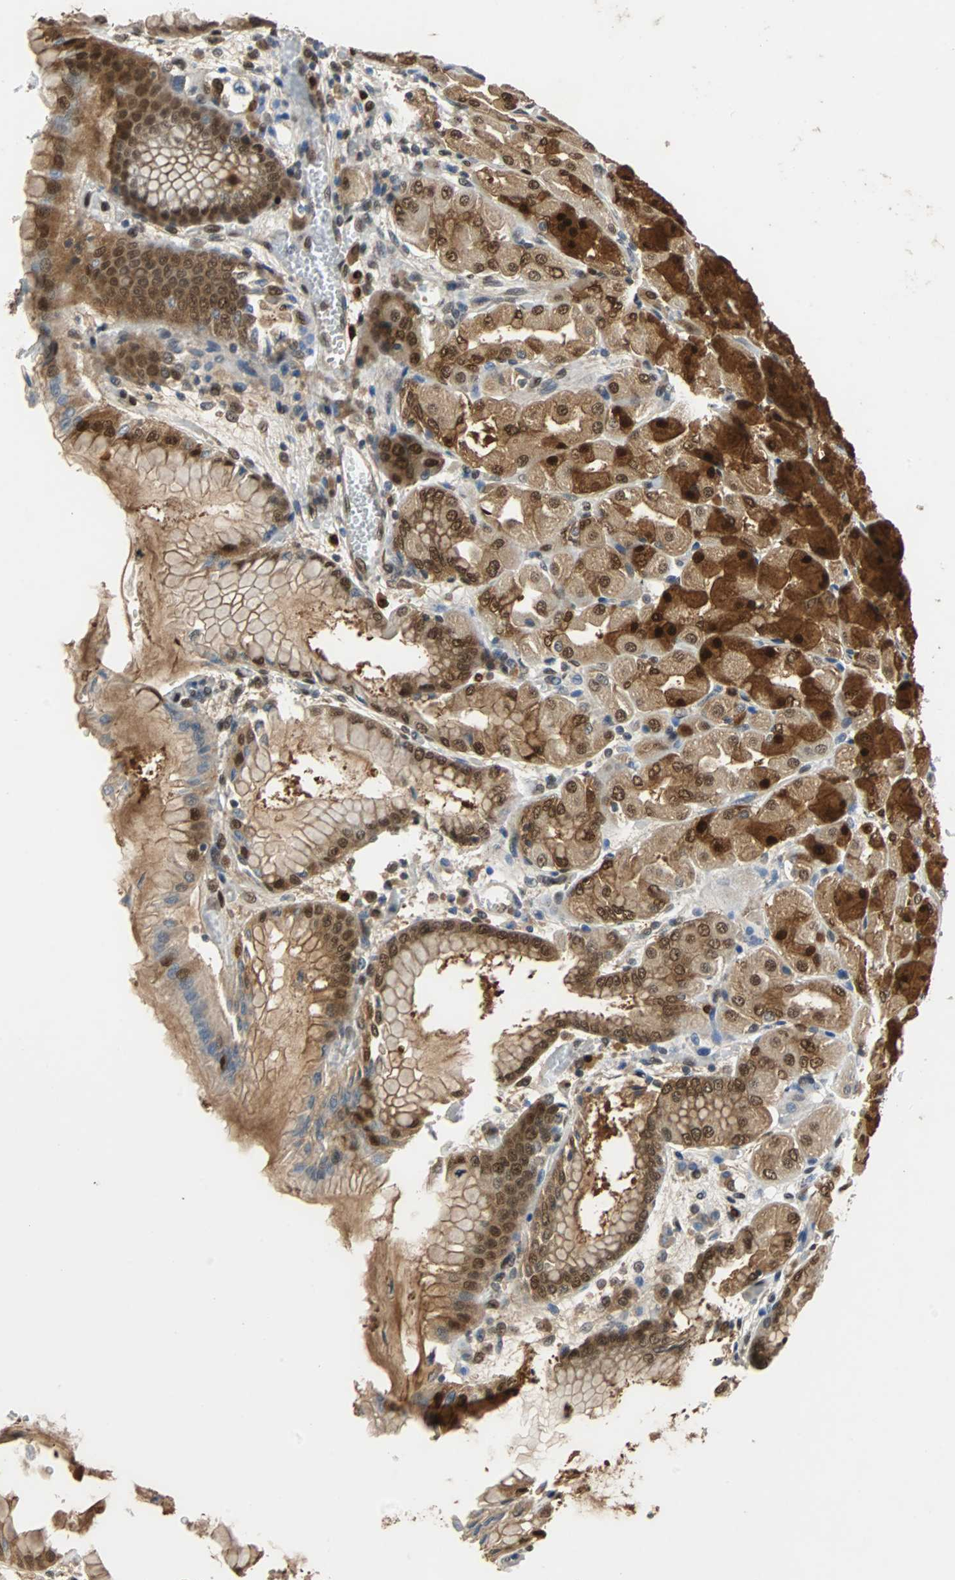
{"staining": {"intensity": "strong", "quantity": ">75%", "location": "cytoplasmic/membranous,nuclear"}, "tissue": "stomach", "cell_type": "Glandular cells", "image_type": "normal", "snomed": [{"axis": "morphology", "description": "Normal tissue, NOS"}, {"axis": "topography", "description": "Stomach, upper"}], "caption": "Glandular cells reveal strong cytoplasmic/membranous,nuclear staining in about >75% of cells in benign stomach. (brown staining indicates protein expression, while blue staining denotes nuclei).", "gene": "PRDX6", "patient": {"sex": "female", "age": 56}}